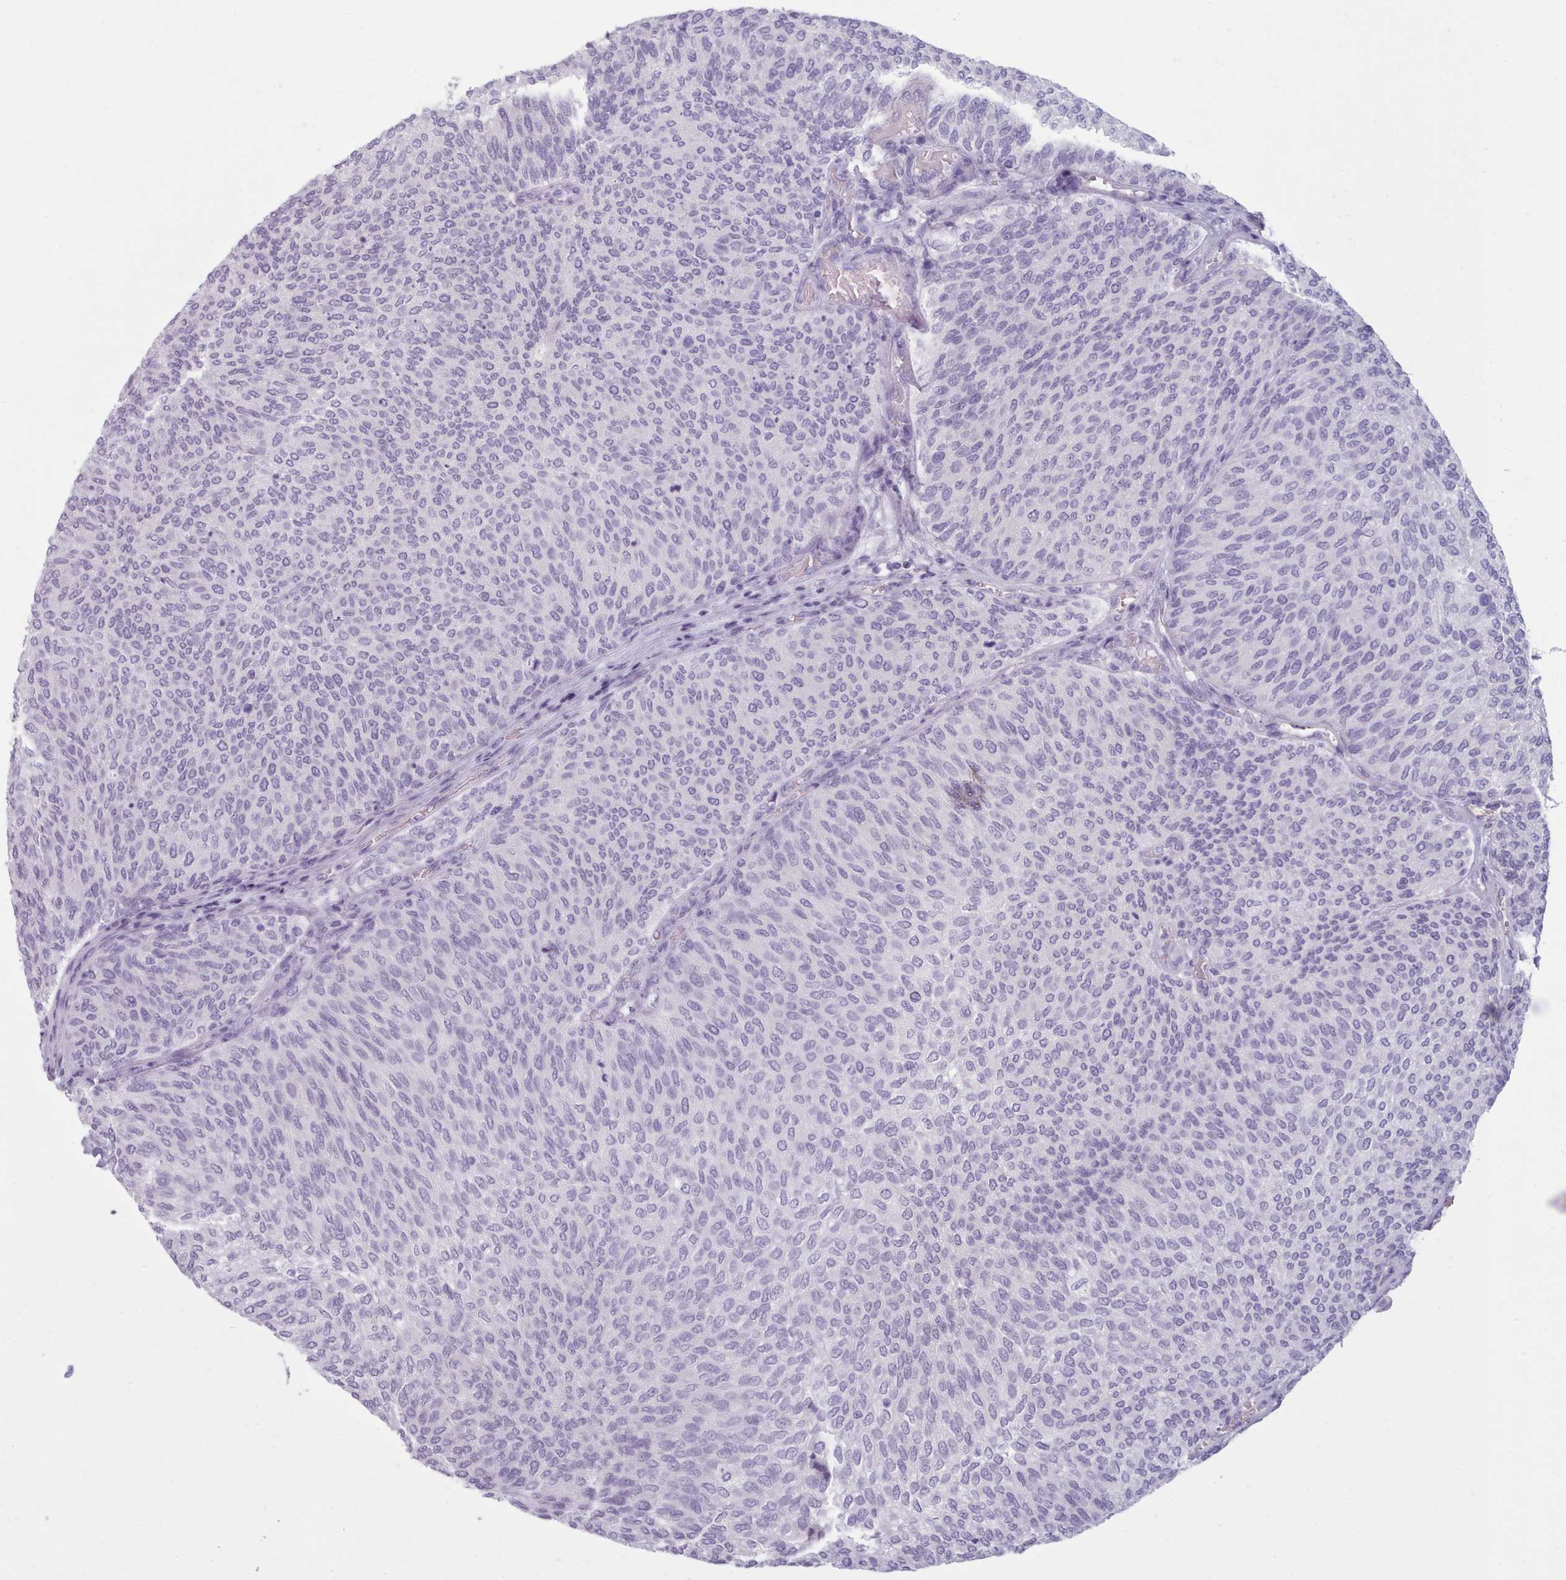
{"staining": {"intensity": "negative", "quantity": "none", "location": "none"}, "tissue": "urothelial cancer", "cell_type": "Tumor cells", "image_type": "cancer", "snomed": [{"axis": "morphology", "description": "Urothelial carcinoma, Low grade"}, {"axis": "topography", "description": "Urinary bladder"}], "caption": "The histopathology image demonstrates no staining of tumor cells in urothelial carcinoma (low-grade). (Immunohistochemistry, brightfield microscopy, high magnification).", "gene": "ZNF43", "patient": {"sex": "female", "age": 79}}